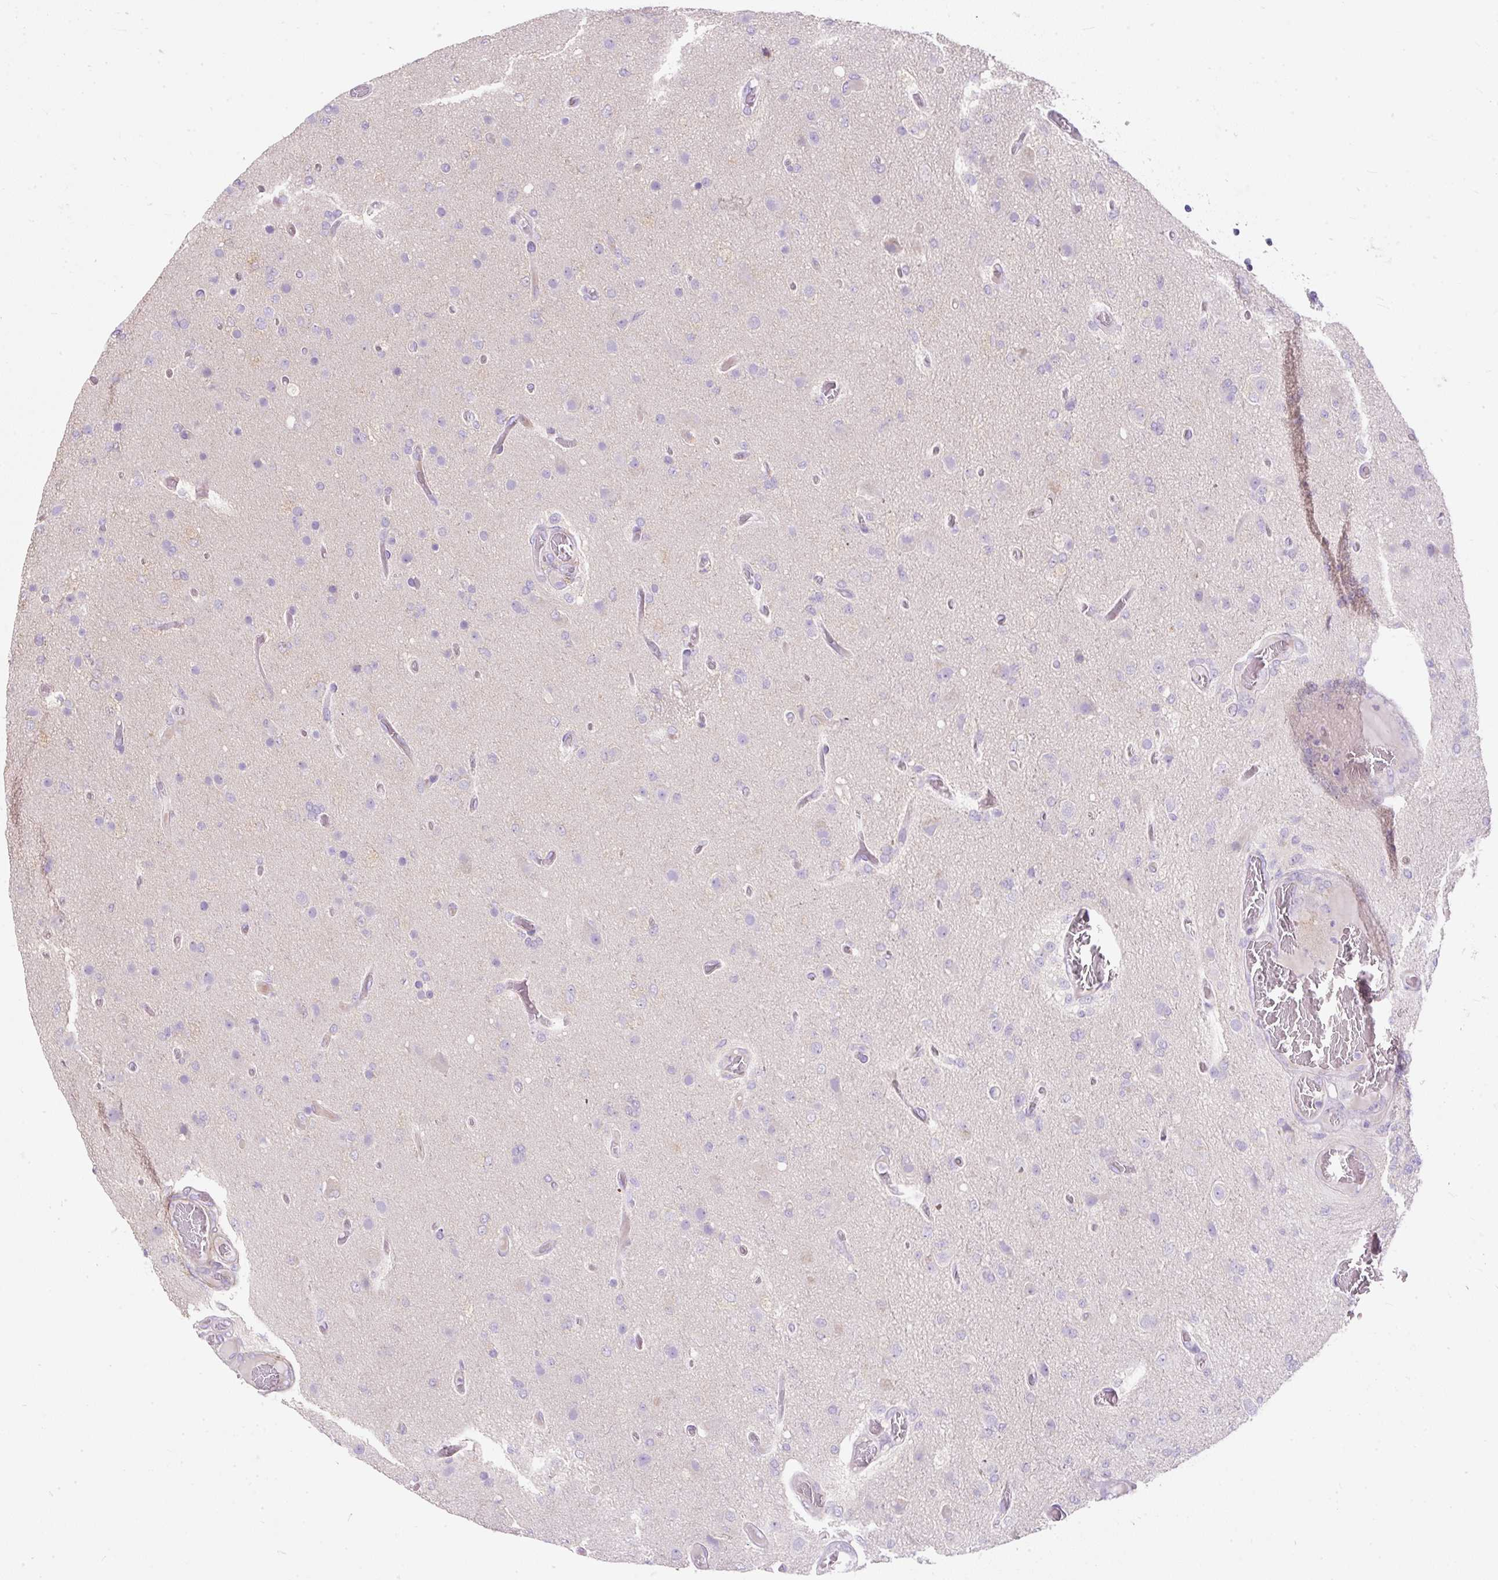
{"staining": {"intensity": "negative", "quantity": "none", "location": "none"}, "tissue": "glioma", "cell_type": "Tumor cells", "image_type": "cancer", "snomed": [{"axis": "morphology", "description": "Glioma, malignant, High grade"}, {"axis": "topography", "description": "Brain"}], "caption": "A high-resolution photomicrograph shows immunohistochemistry (IHC) staining of malignant high-grade glioma, which exhibits no significant expression in tumor cells.", "gene": "SUSD5", "patient": {"sex": "female", "age": 74}}